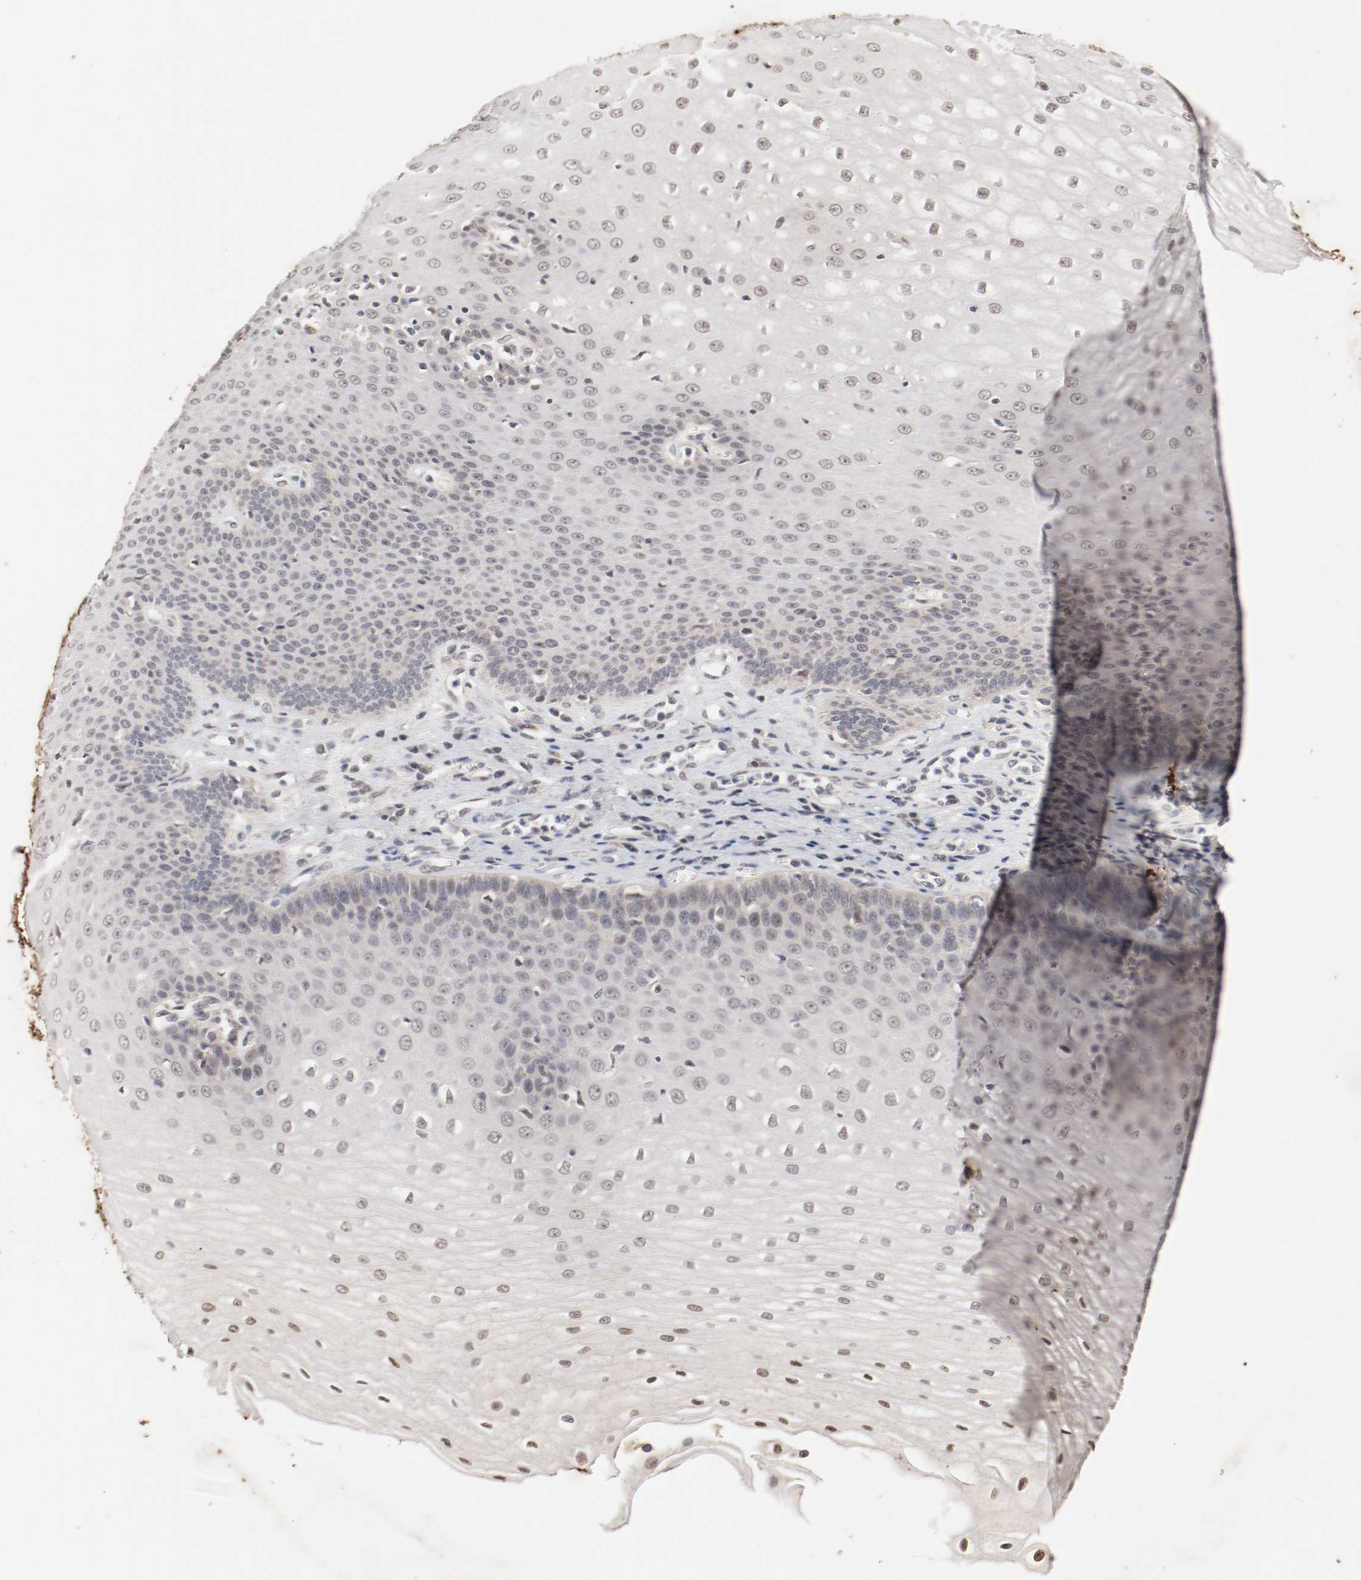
{"staining": {"intensity": "weak", "quantity": "25%-75%", "location": "nuclear"}, "tissue": "esophagus", "cell_type": "Squamous epithelial cells", "image_type": "normal", "snomed": [{"axis": "morphology", "description": "Normal tissue, NOS"}, {"axis": "morphology", "description": "Squamous cell carcinoma, NOS"}, {"axis": "topography", "description": "Esophagus"}], "caption": "Esophagus stained with IHC shows weak nuclear staining in approximately 25%-75% of squamous epithelial cells. (DAB (3,3'-diaminobenzidine) IHC with brightfield microscopy, high magnification).", "gene": "CSNK2B", "patient": {"sex": "male", "age": 65}}